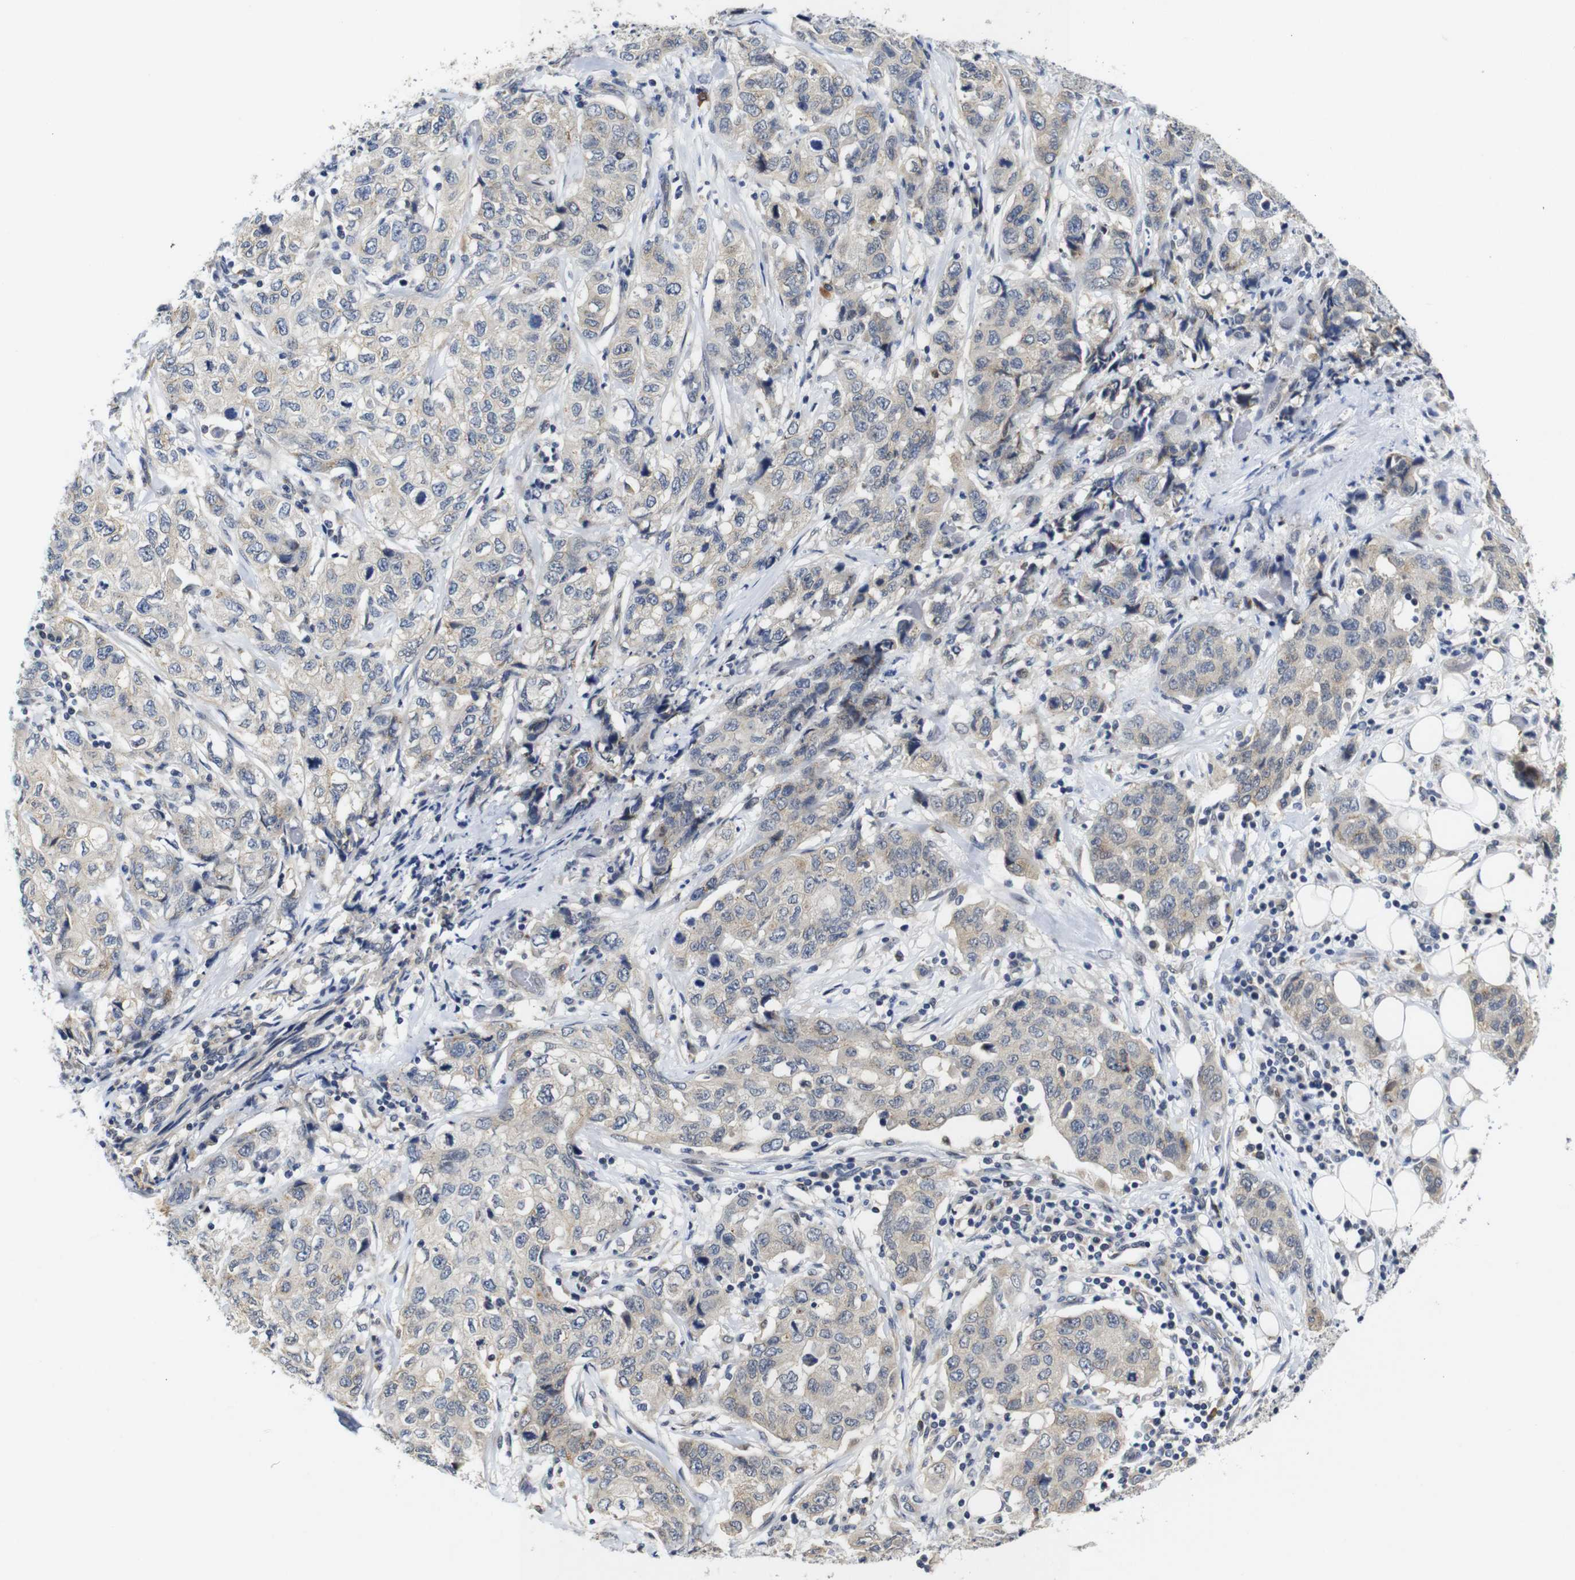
{"staining": {"intensity": "weak", "quantity": "<25%", "location": "cytoplasmic/membranous"}, "tissue": "stomach cancer", "cell_type": "Tumor cells", "image_type": "cancer", "snomed": [{"axis": "morphology", "description": "Adenocarcinoma, NOS"}, {"axis": "topography", "description": "Stomach"}], "caption": "DAB (3,3'-diaminobenzidine) immunohistochemical staining of stomach cancer (adenocarcinoma) exhibits no significant staining in tumor cells. (DAB (3,3'-diaminobenzidine) IHC, high magnification).", "gene": "FURIN", "patient": {"sex": "male", "age": 48}}